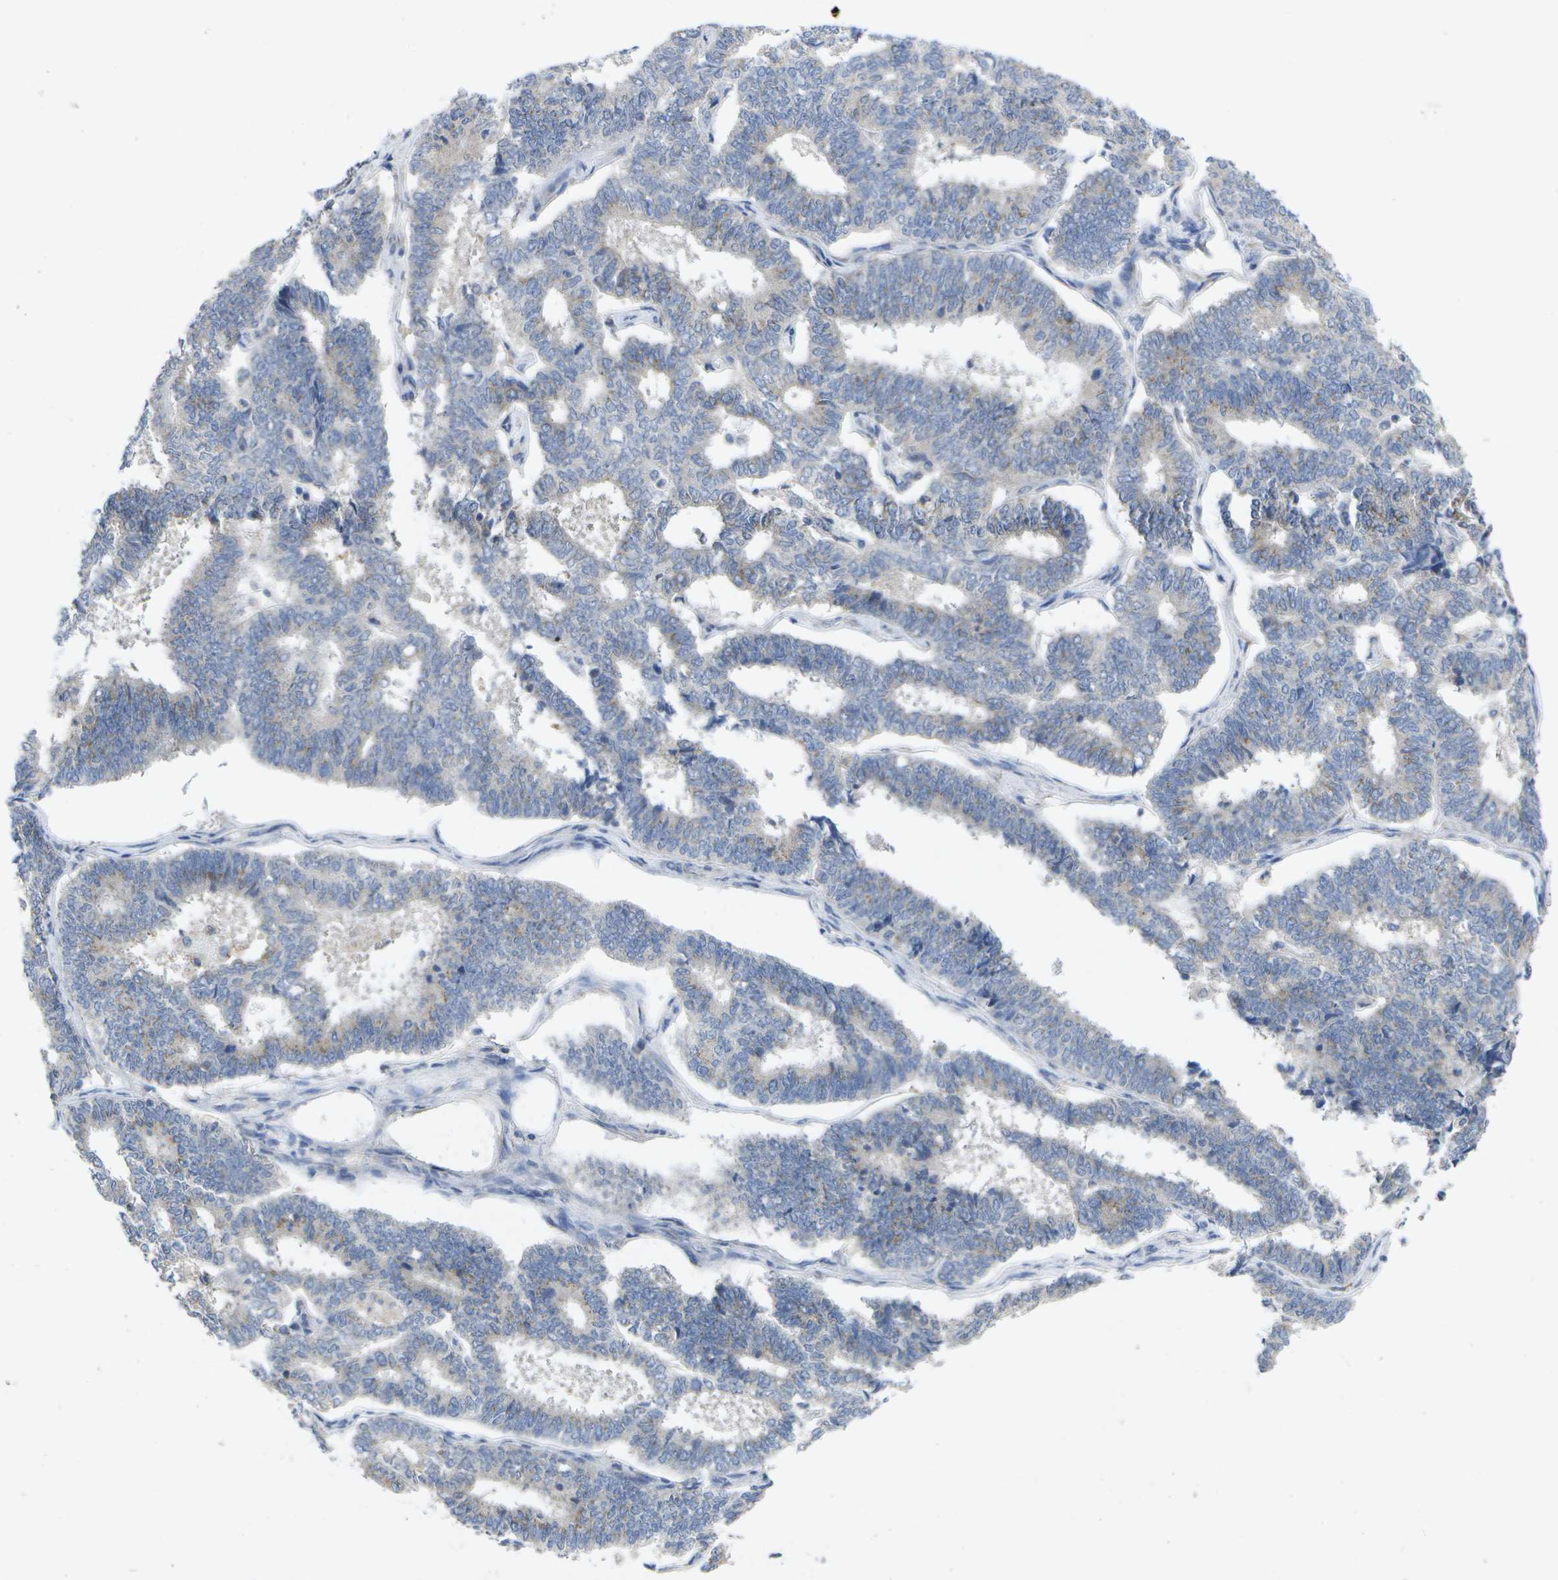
{"staining": {"intensity": "weak", "quantity": "<25%", "location": "cytoplasmic/membranous"}, "tissue": "endometrial cancer", "cell_type": "Tumor cells", "image_type": "cancer", "snomed": [{"axis": "morphology", "description": "Adenocarcinoma, NOS"}, {"axis": "topography", "description": "Endometrium"}], "caption": "This is an immunohistochemistry photomicrograph of human adenocarcinoma (endometrial). There is no staining in tumor cells.", "gene": "KDELR1", "patient": {"sex": "female", "age": 70}}